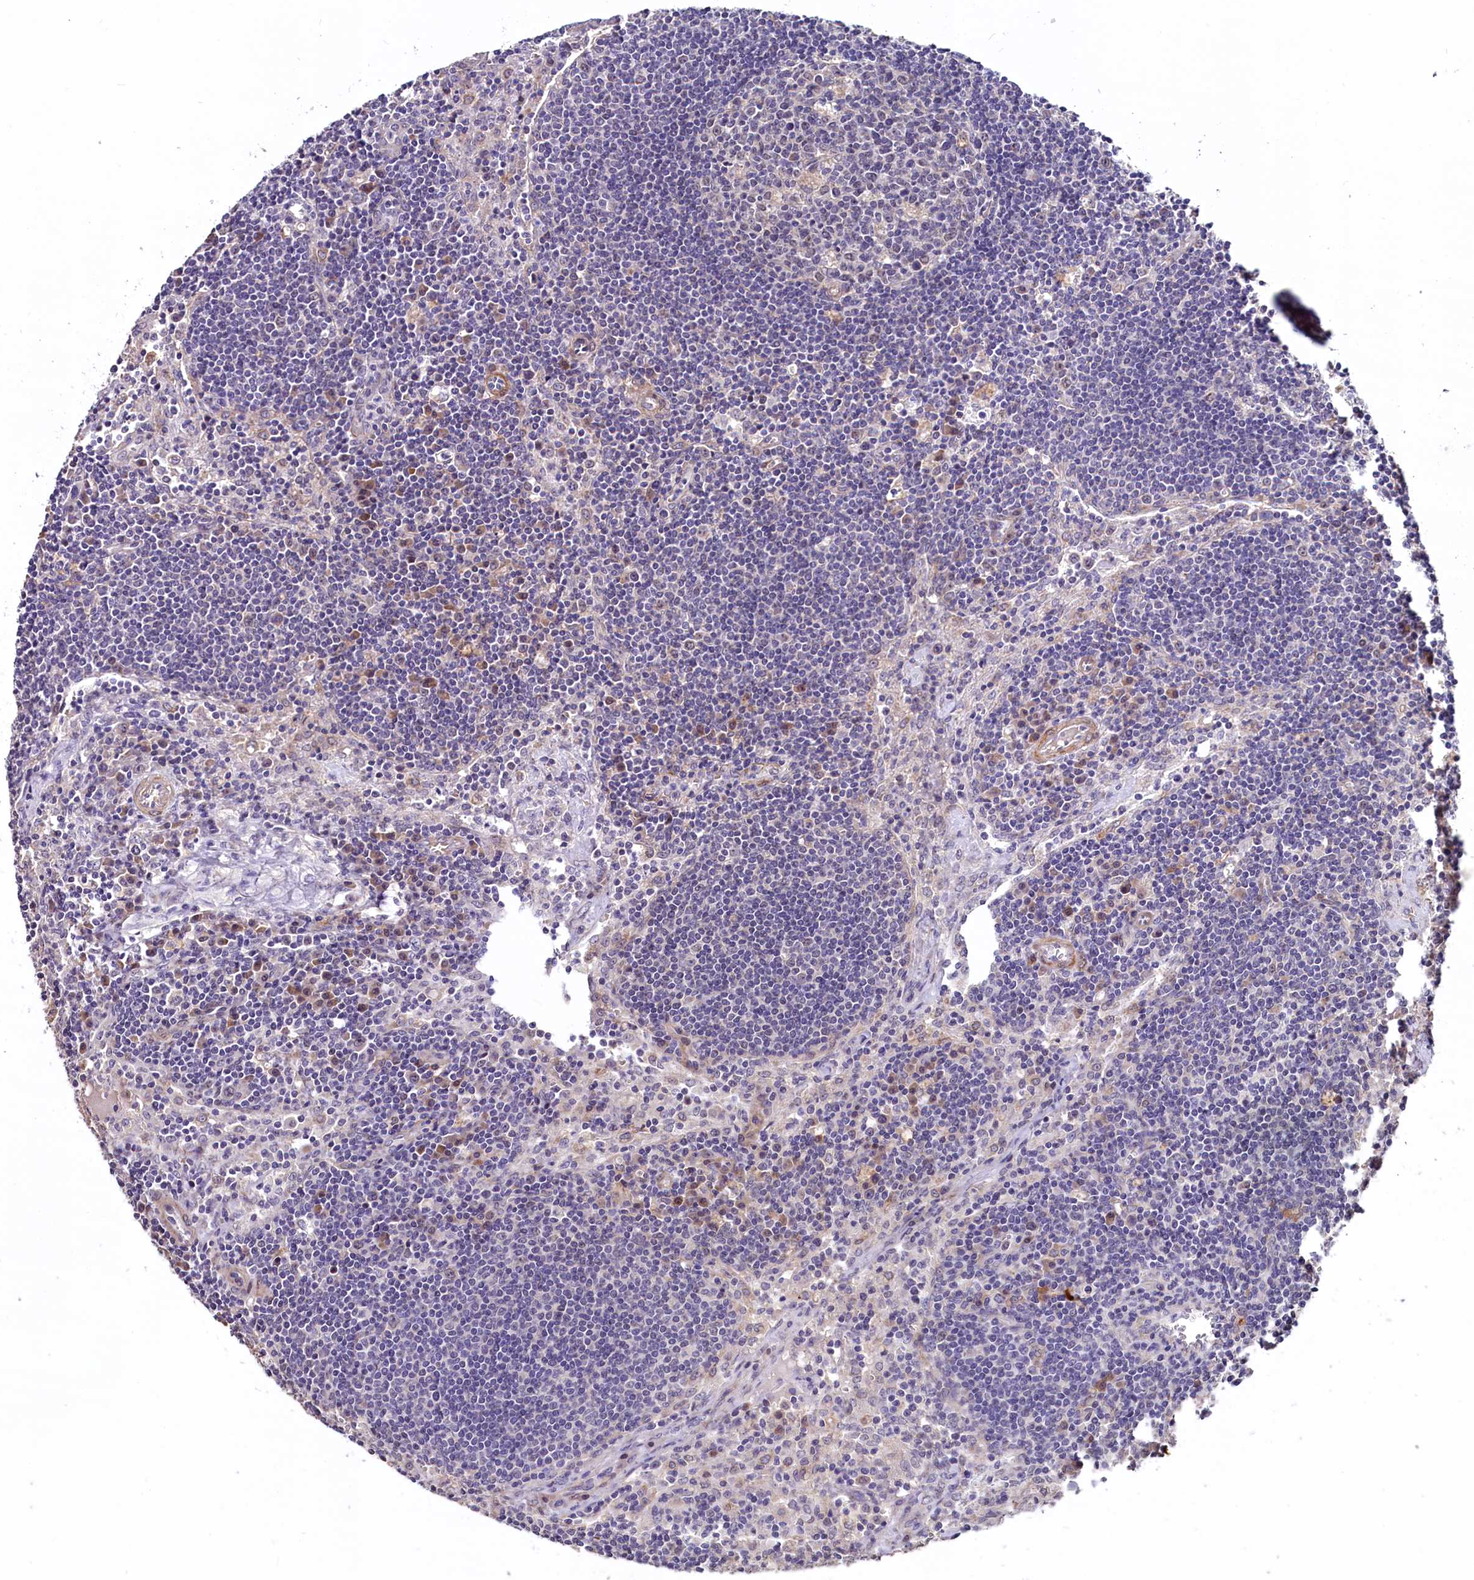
{"staining": {"intensity": "negative", "quantity": "none", "location": "none"}, "tissue": "lymph node", "cell_type": "Germinal center cells", "image_type": "normal", "snomed": [{"axis": "morphology", "description": "Normal tissue, NOS"}, {"axis": "topography", "description": "Lymph node"}], "caption": "Lymph node was stained to show a protein in brown. There is no significant staining in germinal center cells. (Immunohistochemistry, brightfield microscopy, high magnification).", "gene": "SLC39A6", "patient": {"sex": "male", "age": 58}}